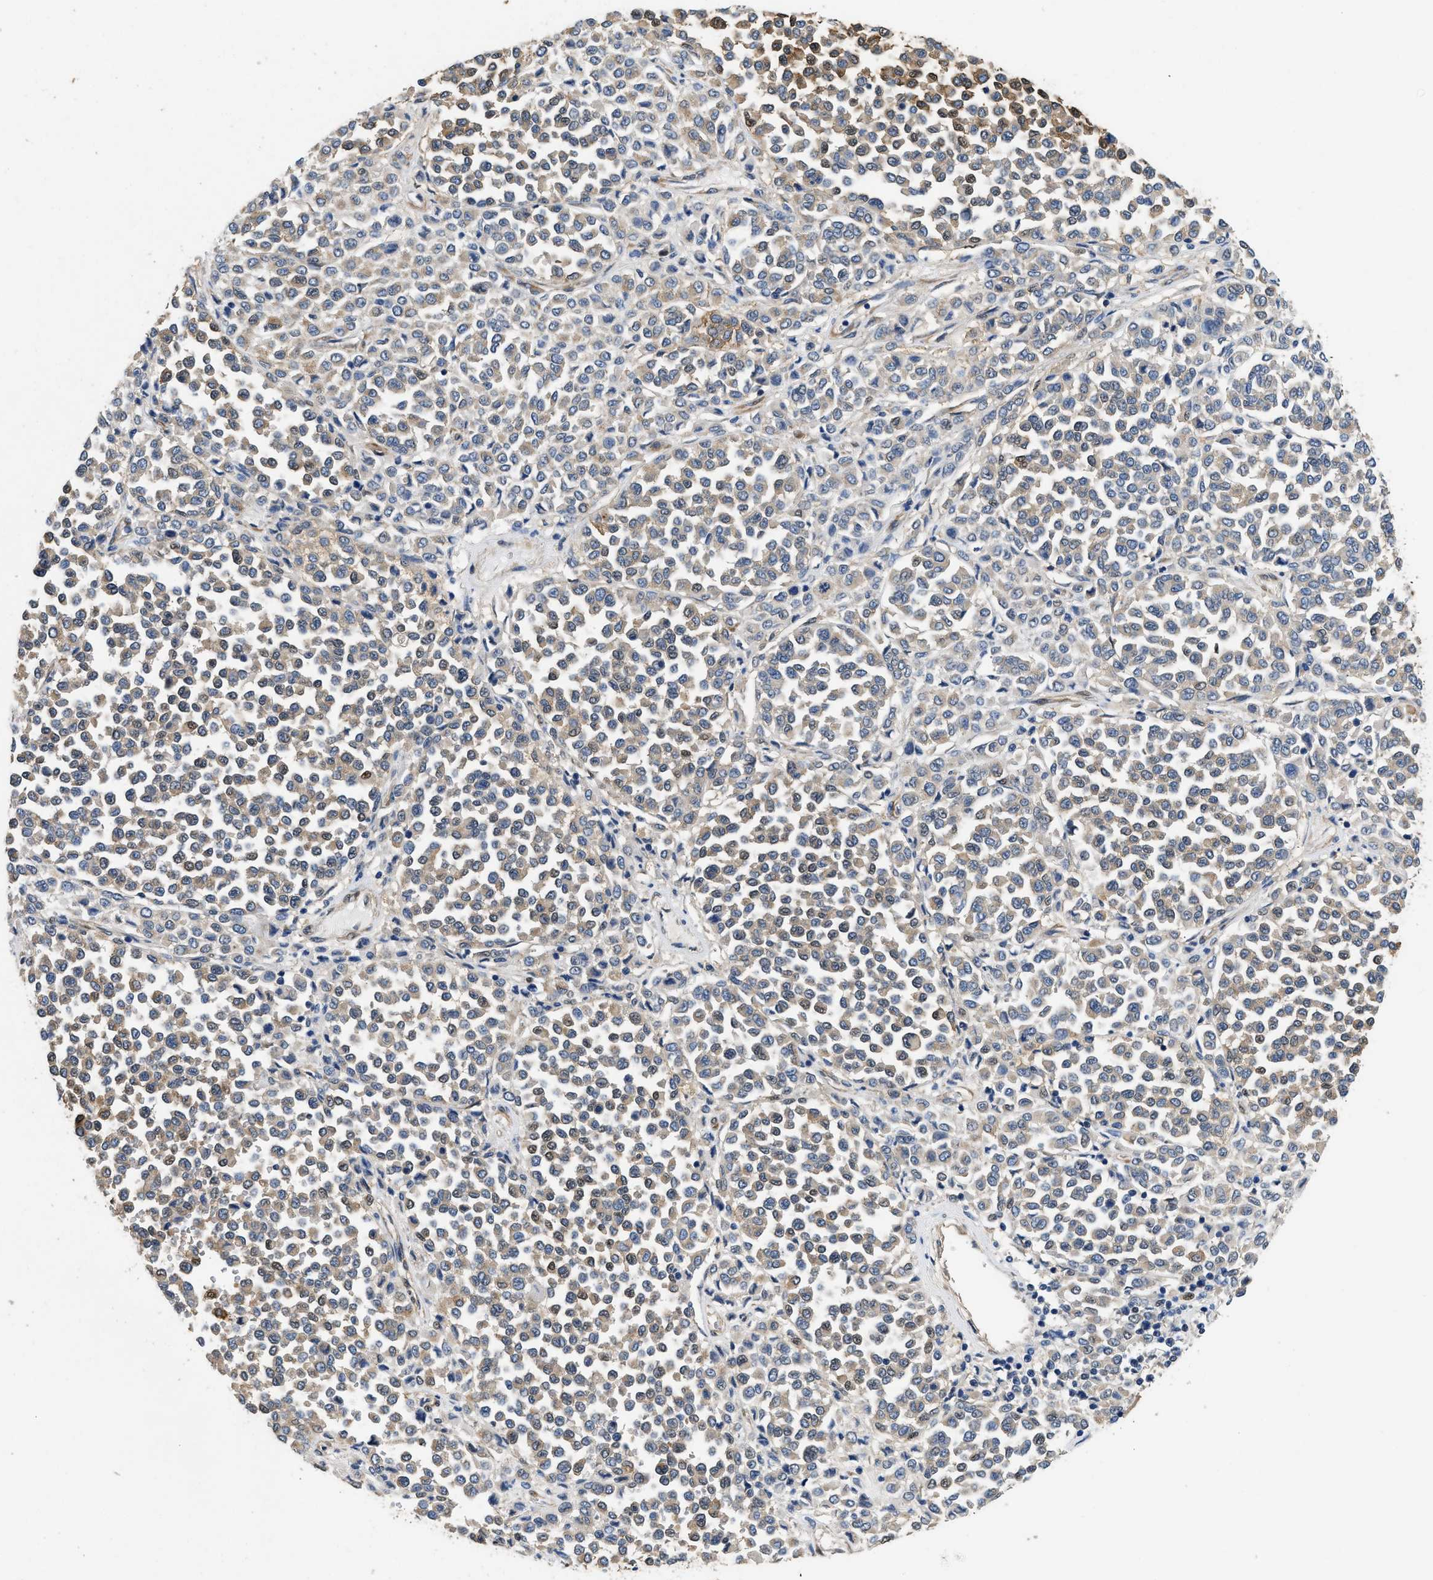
{"staining": {"intensity": "moderate", "quantity": "<25%", "location": "cytoplasmic/membranous"}, "tissue": "melanoma", "cell_type": "Tumor cells", "image_type": "cancer", "snomed": [{"axis": "morphology", "description": "Malignant melanoma, Metastatic site"}, {"axis": "topography", "description": "Pancreas"}], "caption": "Malignant melanoma (metastatic site) stained with a brown dye reveals moderate cytoplasmic/membranous positive staining in about <25% of tumor cells.", "gene": "RAPH1", "patient": {"sex": "female", "age": 30}}